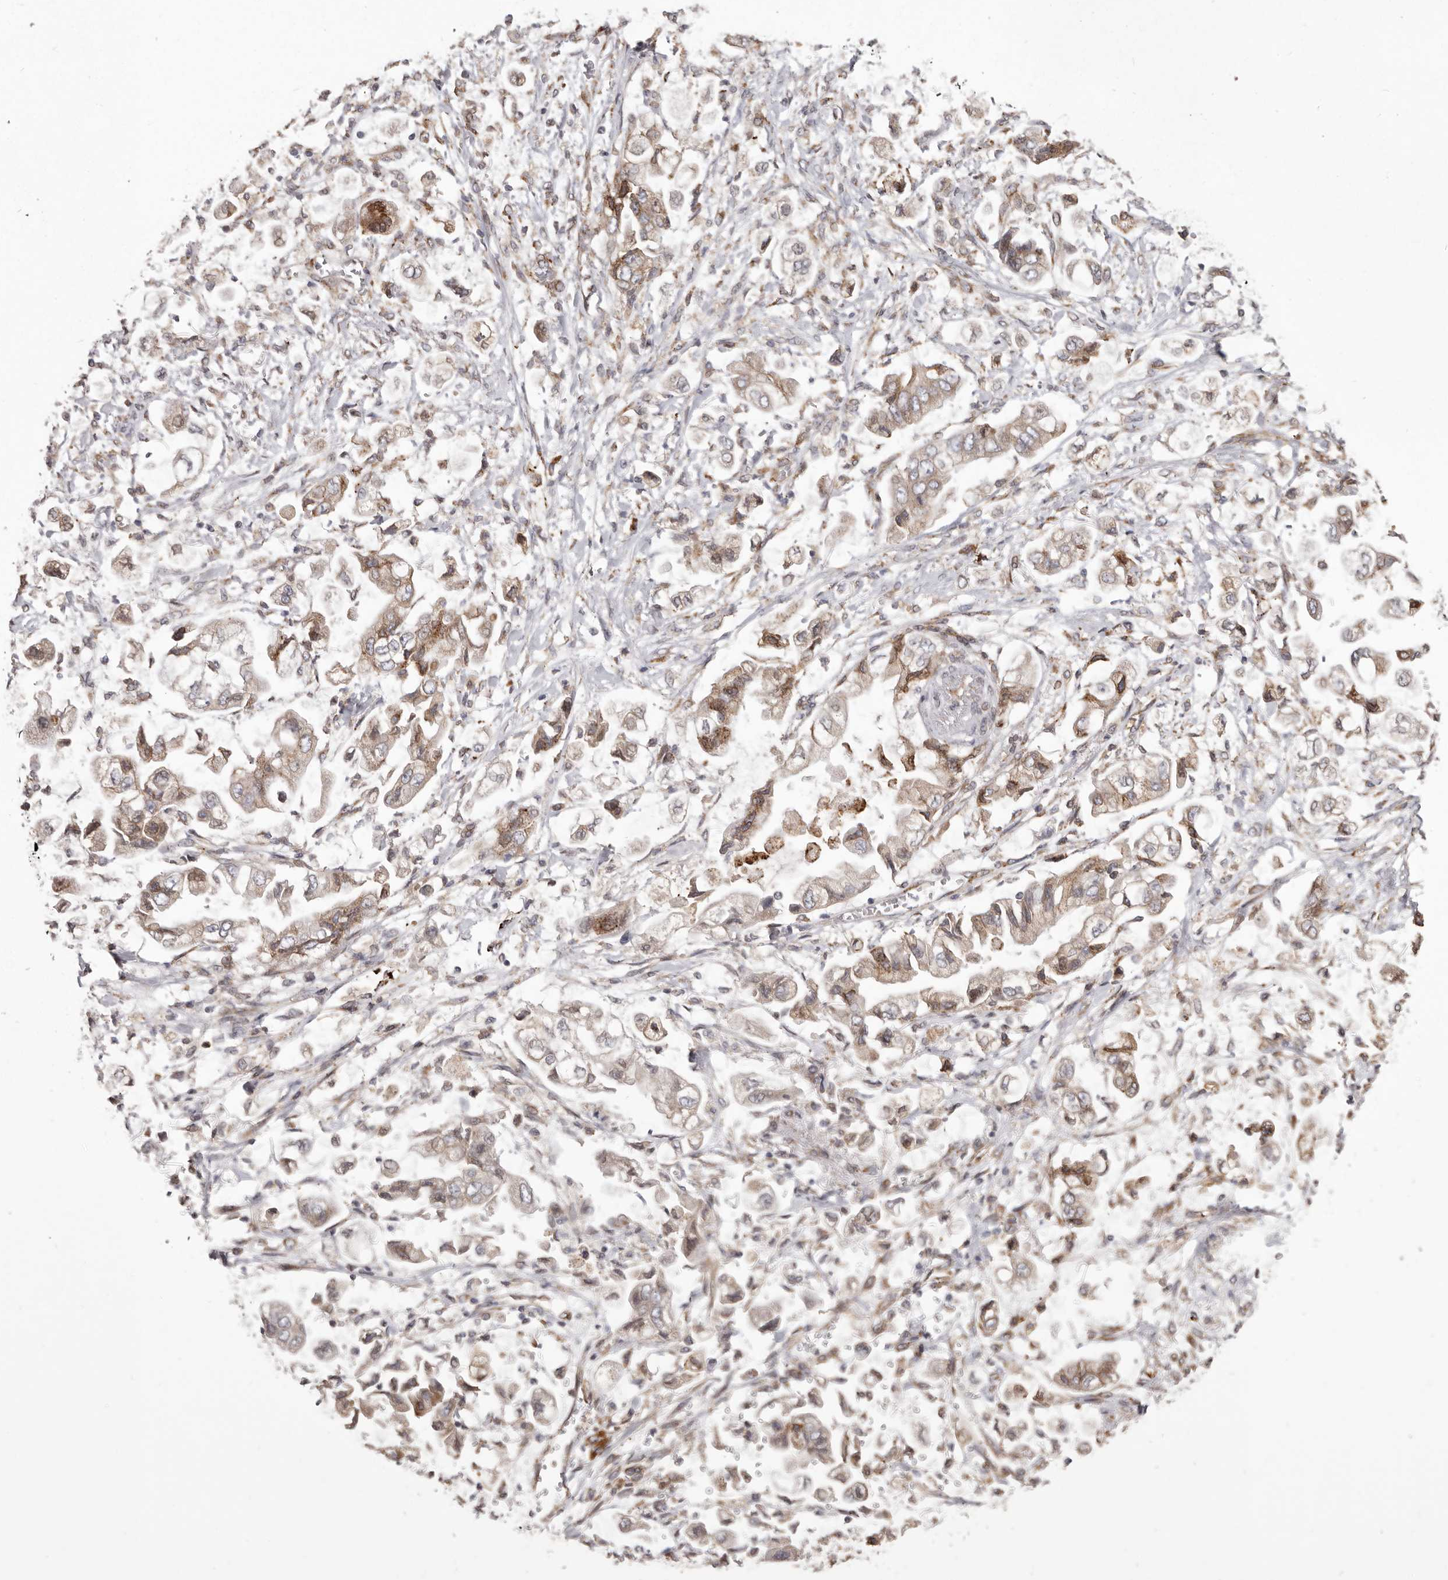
{"staining": {"intensity": "moderate", "quantity": "<25%", "location": "cytoplasmic/membranous"}, "tissue": "stomach cancer", "cell_type": "Tumor cells", "image_type": "cancer", "snomed": [{"axis": "morphology", "description": "Adenocarcinoma, NOS"}, {"axis": "topography", "description": "Stomach"}], "caption": "There is low levels of moderate cytoplasmic/membranous positivity in tumor cells of stomach cancer (adenocarcinoma), as demonstrated by immunohistochemical staining (brown color).", "gene": "NUP43", "patient": {"sex": "male", "age": 62}}